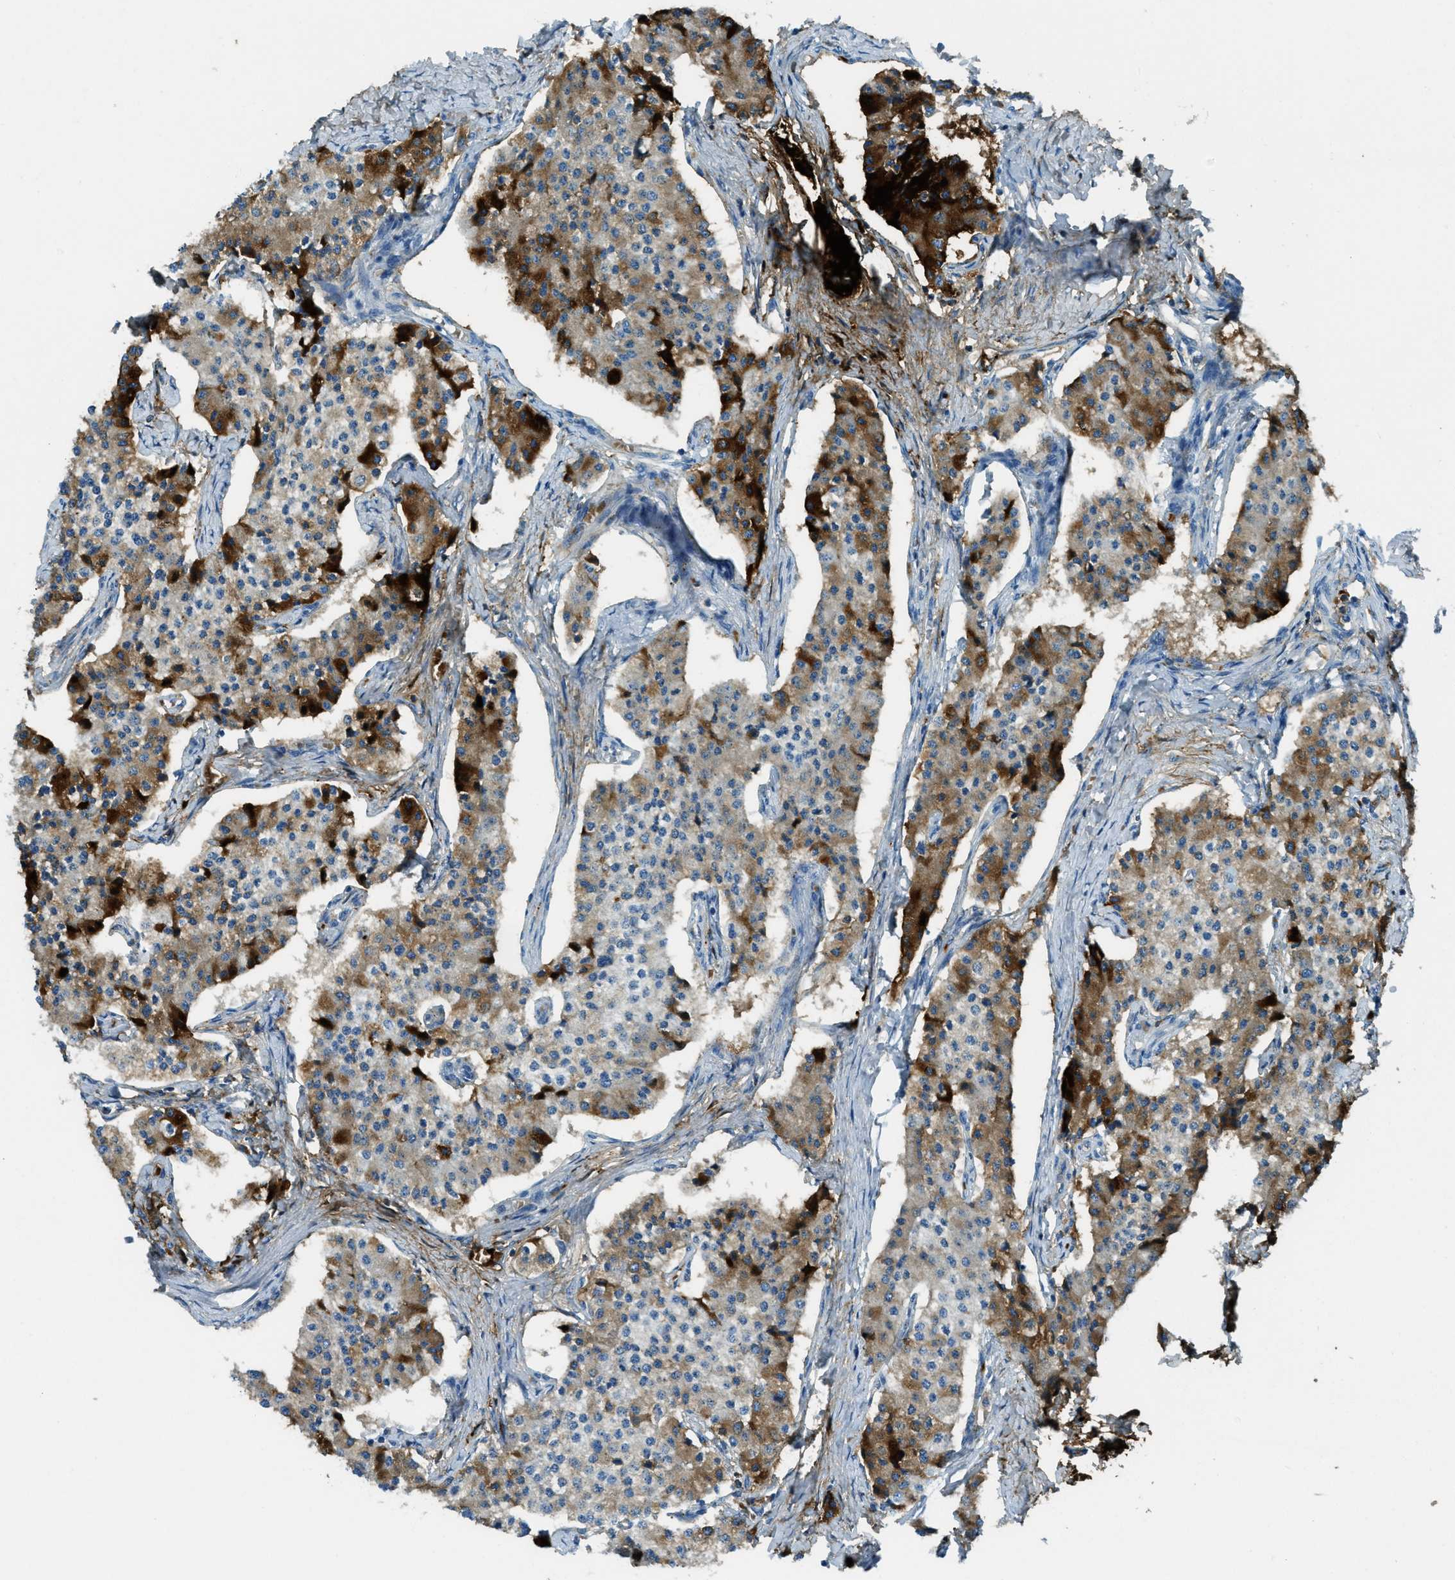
{"staining": {"intensity": "strong", "quantity": "25%-75%", "location": "cytoplasmic/membranous"}, "tissue": "carcinoid", "cell_type": "Tumor cells", "image_type": "cancer", "snomed": [{"axis": "morphology", "description": "Carcinoid, malignant, NOS"}, {"axis": "topography", "description": "Colon"}], "caption": "Carcinoid (malignant) stained for a protein reveals strong cytoplasmic/membranous positivity in tumor cells.", "gene": "TRIM59", "patient": {"sex": "female", "age": 52}}